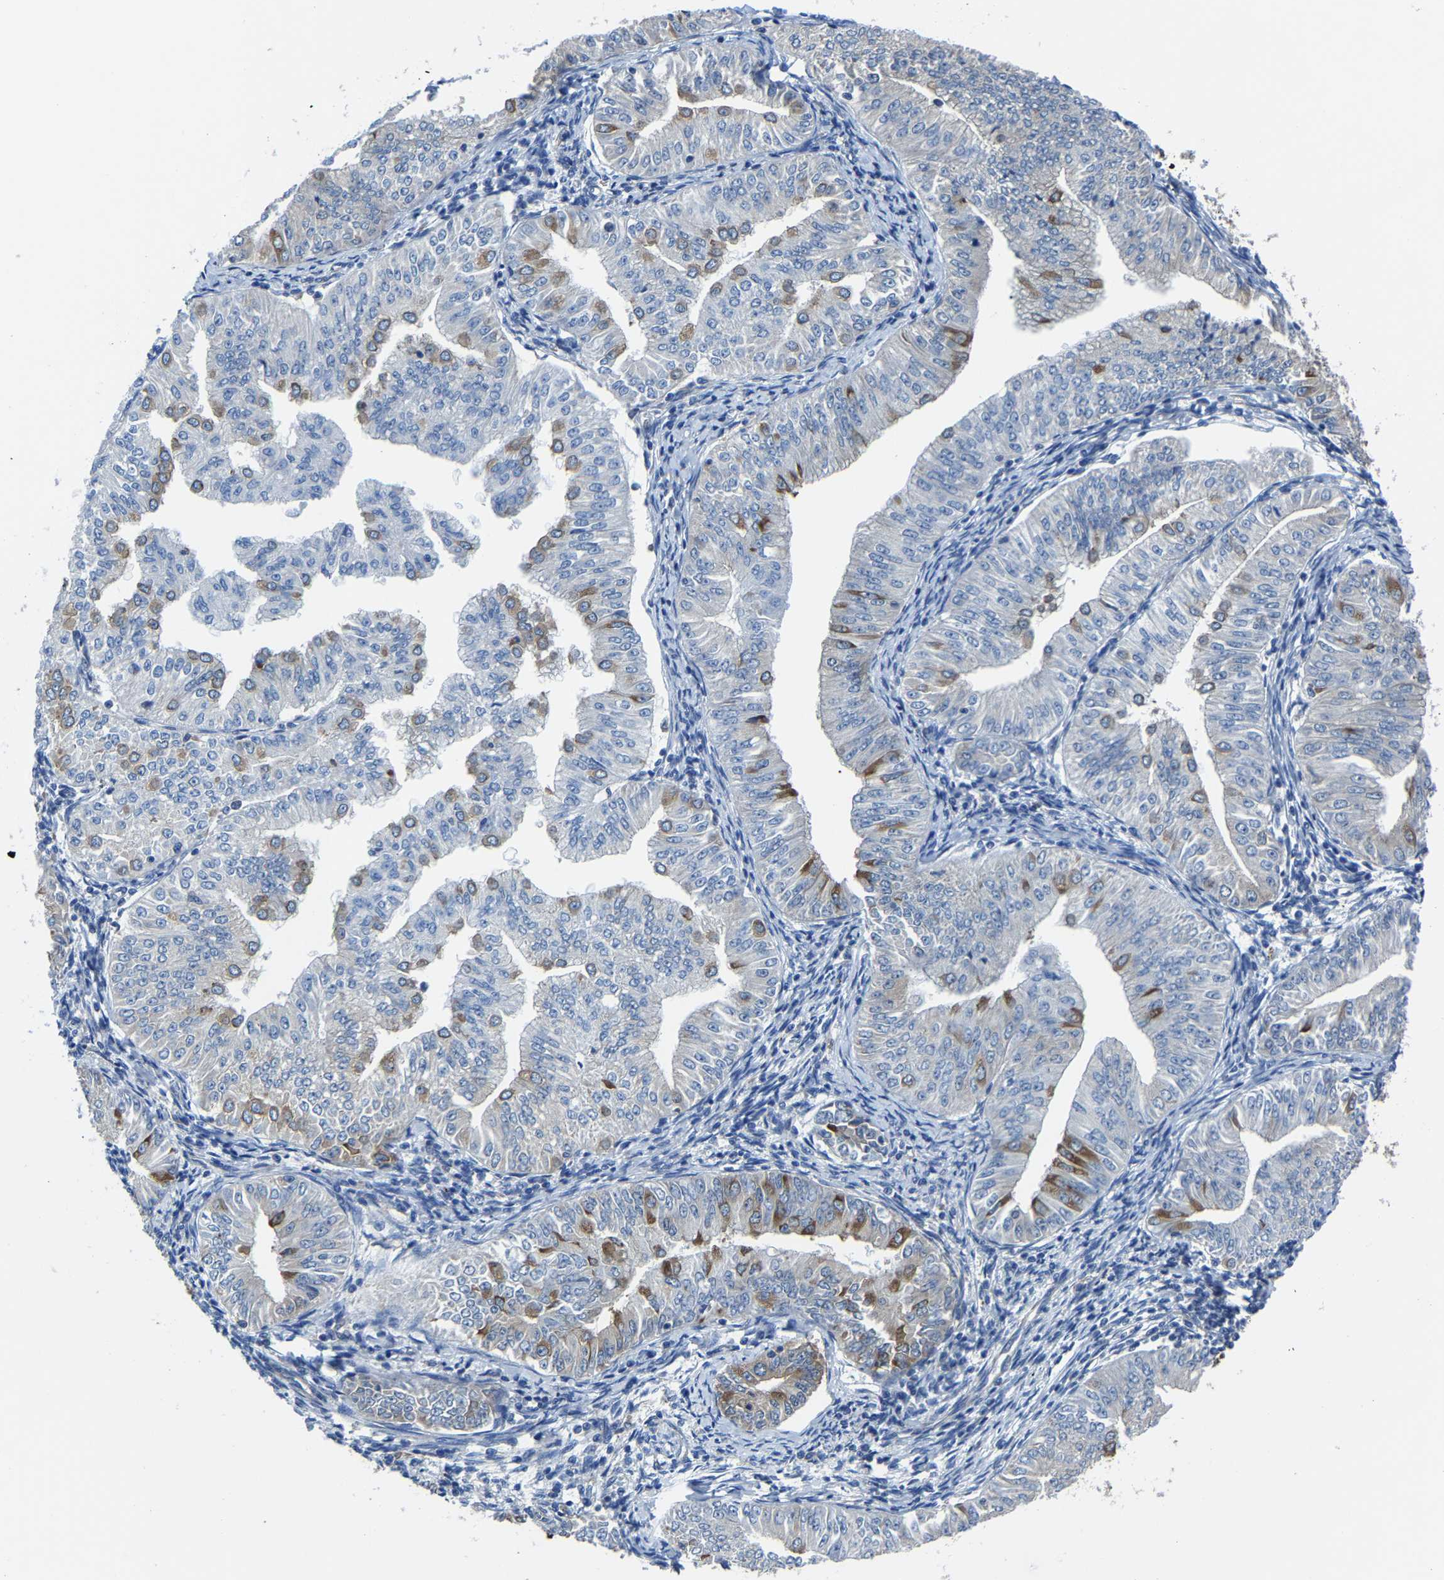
{"staining": {"intensity": "moderate", "quantity": "<25%", "location": "cytoplasmic/membranous"}, "tissue": "endometrial cancer", "cell_type": "Tumor cells", "image_type": "cancer", "snomed": [{"axis": "morphology", "description": "Normal tissue, NOS"}, {"axis": "morphology", "description": "Adenocarcinoma, NOS"}, {"axis": "topography", "description": "Endometrium"}], "caption": "A high-resolution histopathology image shows IHC staining of adenocarcinoma (endometrial), which shows moderate cytoplasmic/membranous expression in approximately <25% of tumor cells.", "gene": "G3BP2", "patient": {"sex": "female", "age": 53}}